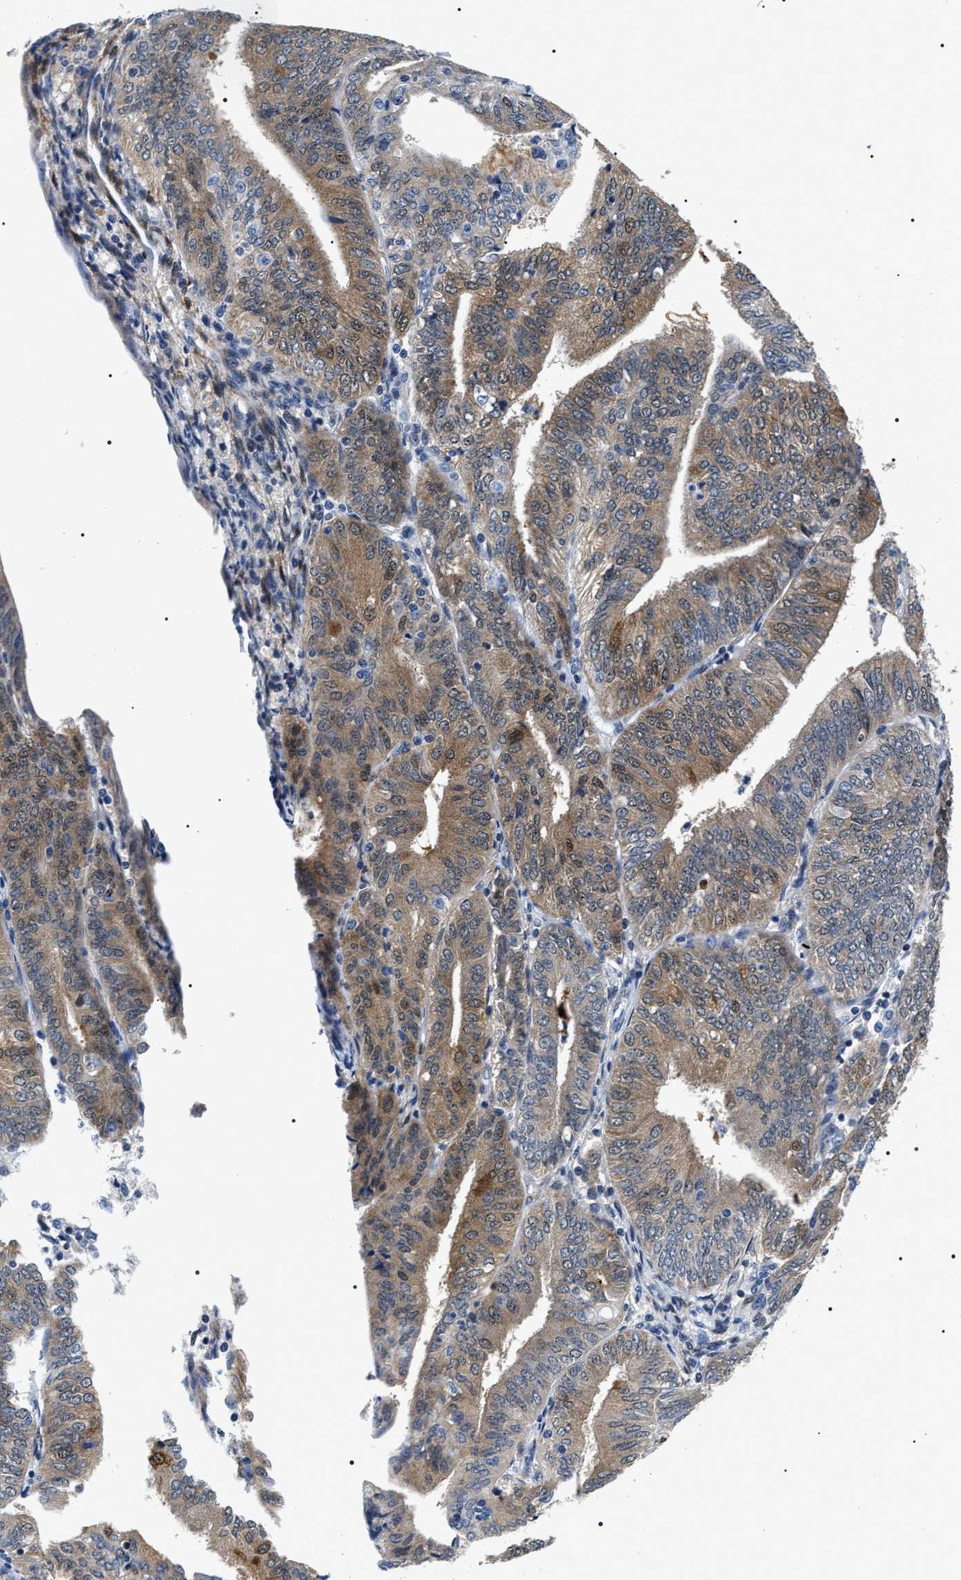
{"staining": {"intensity": "moderate", "quantity": ">75%", "location": "cytoplasmic/membranous,nuclear"}, "tissue": "endometrial cancer", "cell_type": "Tumor cells", "image_type": "cancer", "snomed": [{"axis": "morphology", "description": "Adenocarcinoma, NOS"}, {"axis": "topography", "description": "Endometrium"}], "caption": "This image demonstrates endometrial cancer (adenocarcinoma) stained with immunohistochemistry (IHC) to label a protein in brown. The cytoplasmic/membranous and nuclear of tumor cells show moderate positivity for the protein. Nuclei are counter-stained blue.", "gene": "BAG2", "patient": {"sex": "female", "age": 58}}